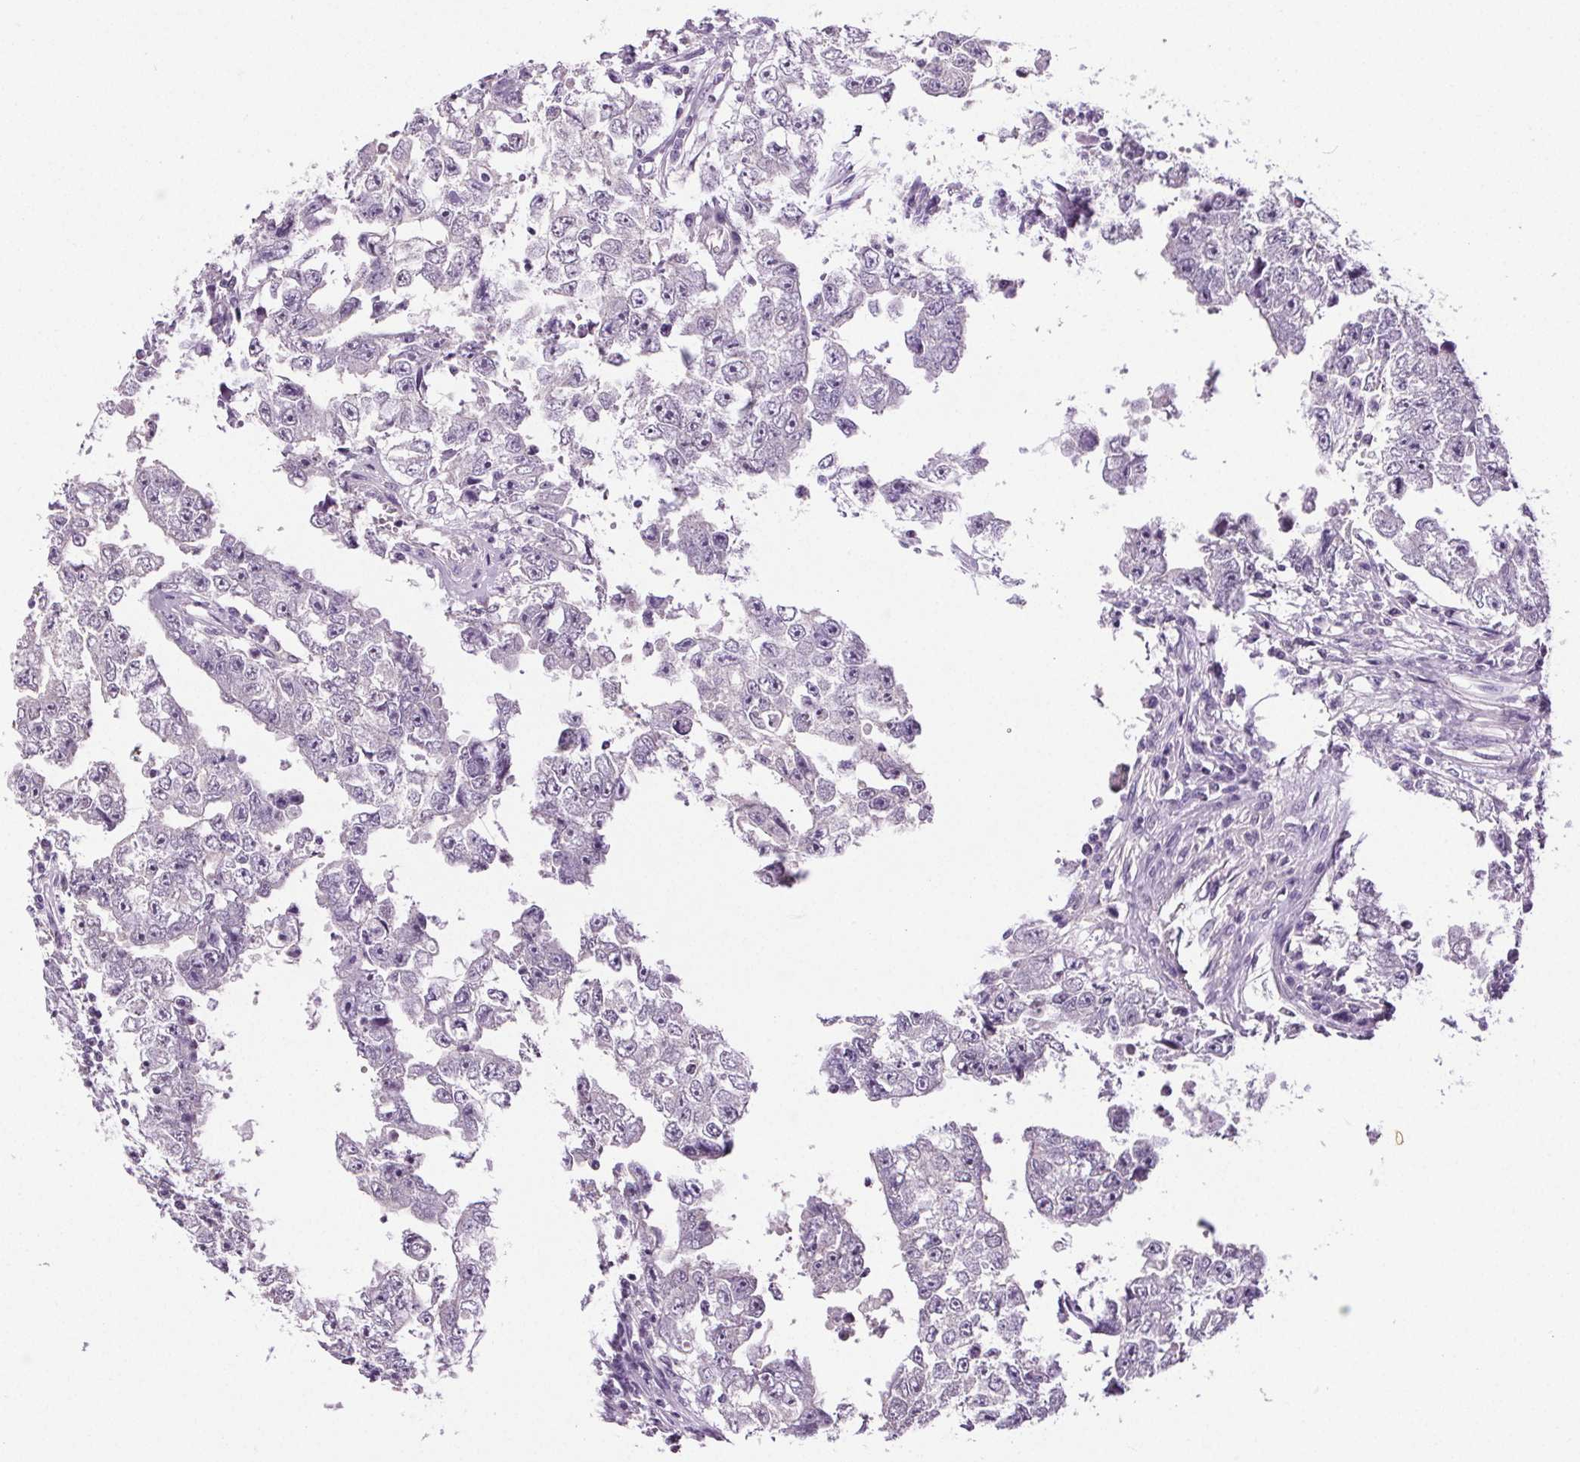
{"staining": {"intensity": "negative", "quantity": "none", "location": "none"}, "tissue": "testis cancer", "cell_type": "Tumor cells", "image_type": "cancer", "snomed": [{"axis": "morphology", "description": "Carcinoma, Embryonal, NOS"}, {"axis": "topography", "description": "Testis"}], "caption": "Immunohistochemistry photomicrograph of neoplastic tissue: testis embryonal carcinoma stained with DAB reveals no significant protein positivity in tumor cells.", "gene": "GPIHBP1", "patient": {"sex": "male", "age": 36}}